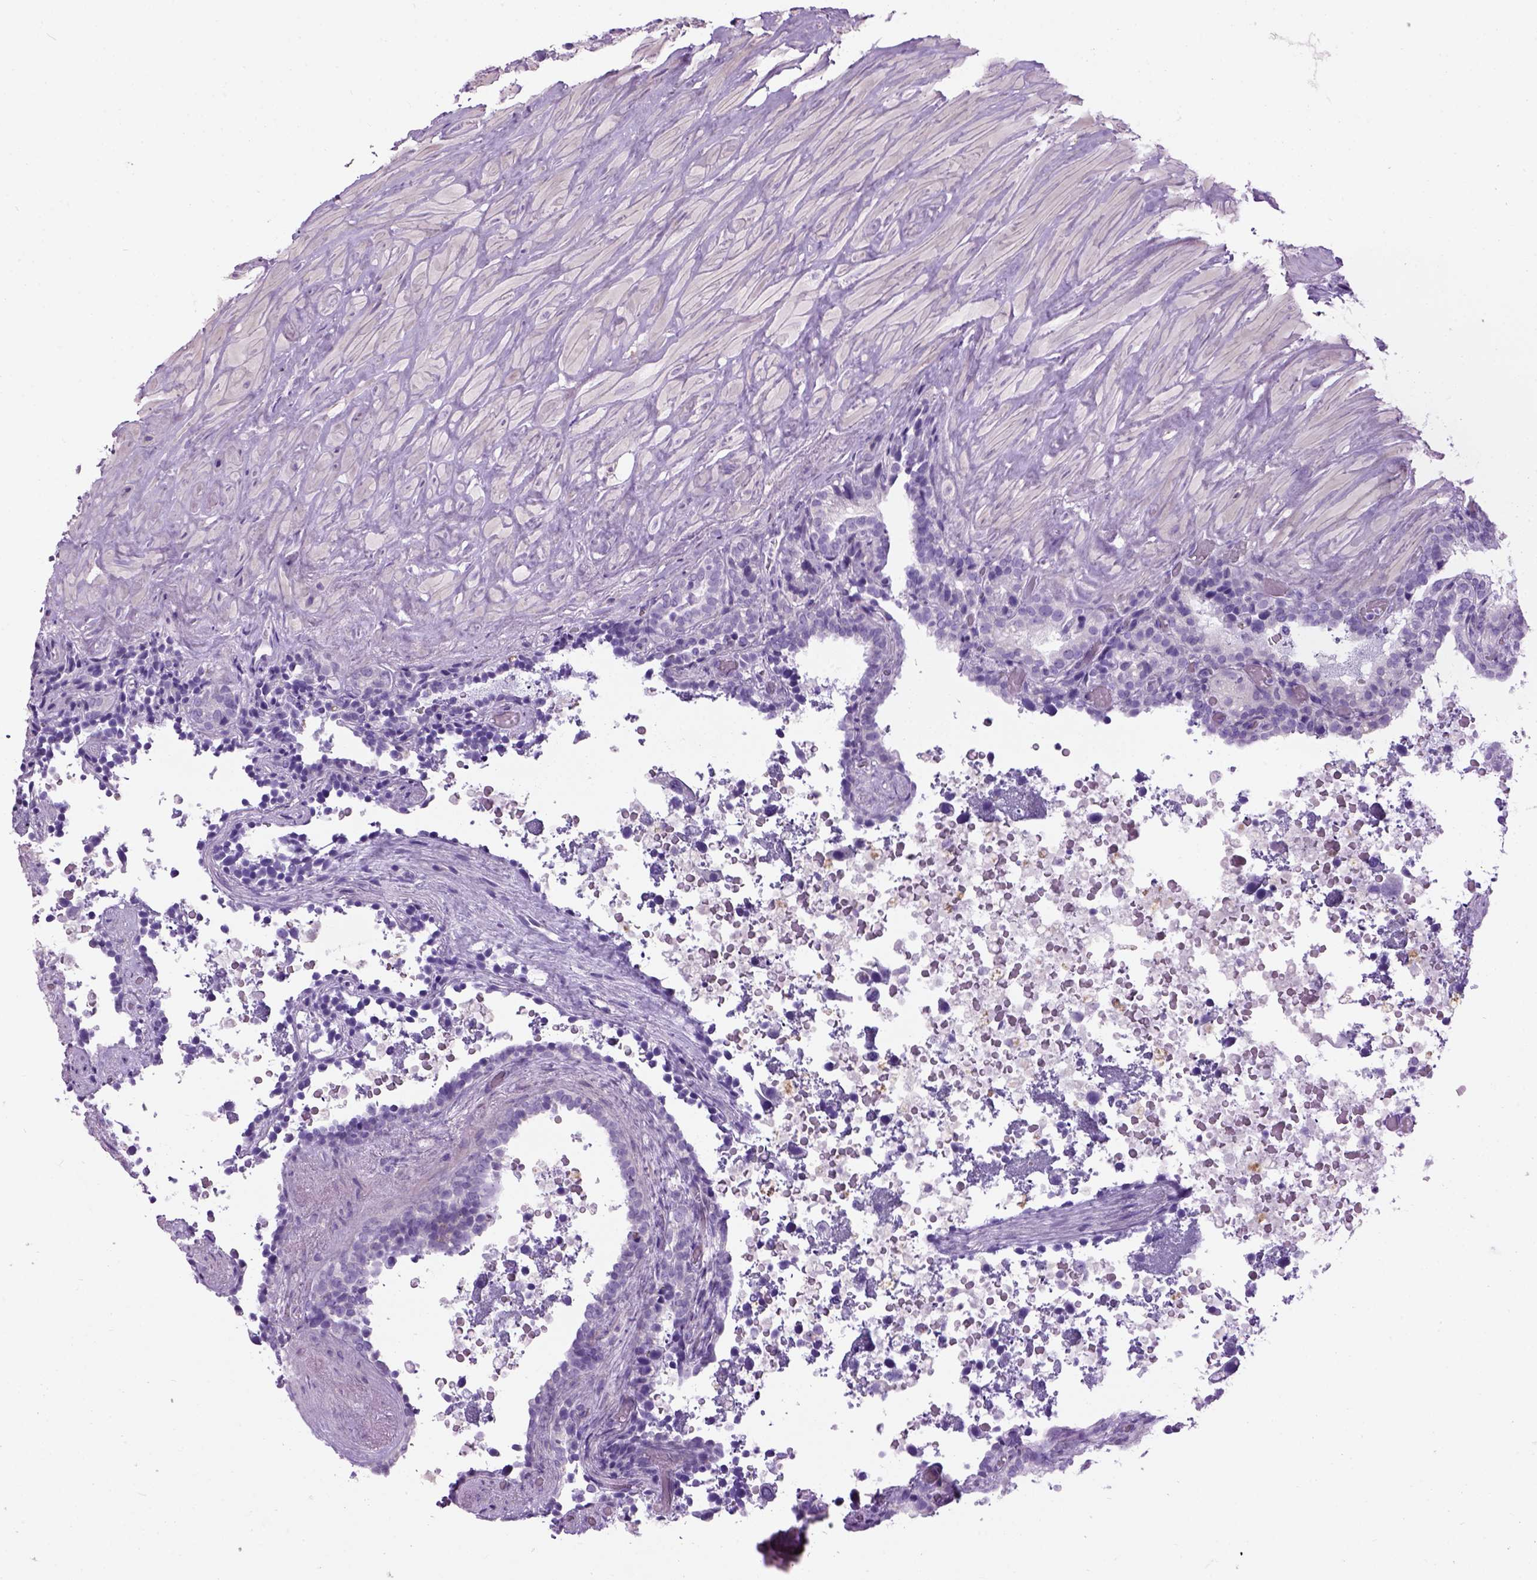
{"staining": {"intensity": "negative", "quantity": "none", "location": "none"}, "tissue": "seminal vesicle", "cell_type": "Glandular cells", "image_type": "normal", "snomed": [{"axis": "morphology", "description": "Normal tissue, NOS"}, {"axis": "topography", "description": "Seminal veicle"}], "caption": "High magnification brightfield microscopy of unremarkable seminal vesicle stained with DAB (3,3'-diaminobenzidine) (brown) and counterstained with hematoxylin (blue): glandular cells show no significant expression. The staining was performed using DAB (3,3'-diaminobenzidine) to visualize the protein expression in brown, while the nuclei were stained in blue with hematoxylin (Magnification: 20x).", "gene": "GABRB2", "patient": {"sex": "male", "age": 60}}